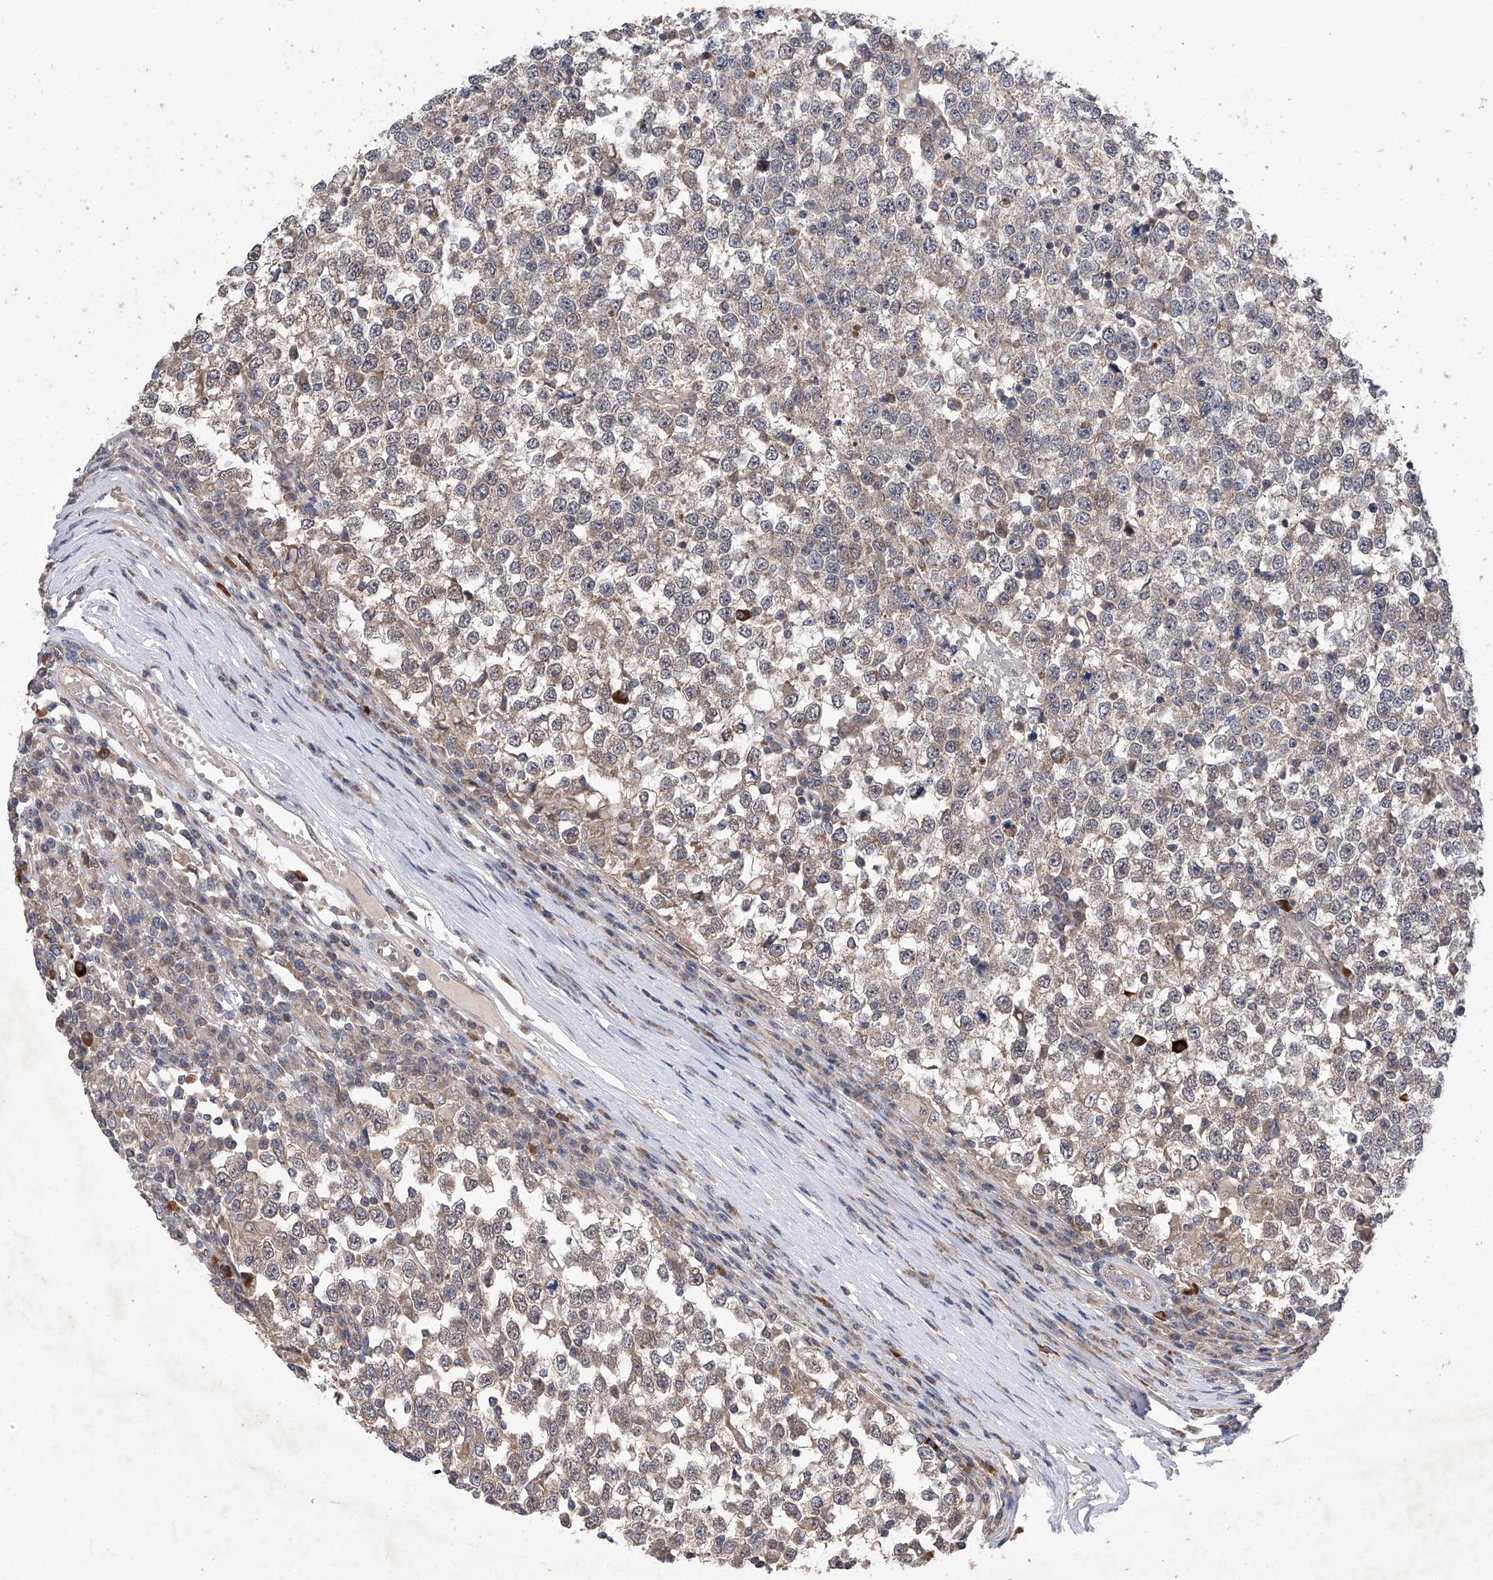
{"staining": {"intensity": "weak", "quantity": "25%-75%", "location": "cytoplasmic/membranous"}, "tissue": "testis cancer", "cell_type": "Tumor cells", "image_type": "cancer", "snomed": [{"axis": "morphology", "description": "Seminoma, NOS"}, {"axis": "topography", "description": "Testis"}], "caption": "Approximately 25%-75% of tumor cells in human testis seminoma reveal weak cytoplasmic/membranous protein positivity as visualized by brown immunohistochemical staining.", "gene": "USP45", "patient": {"sex": "male", "age": 65}}